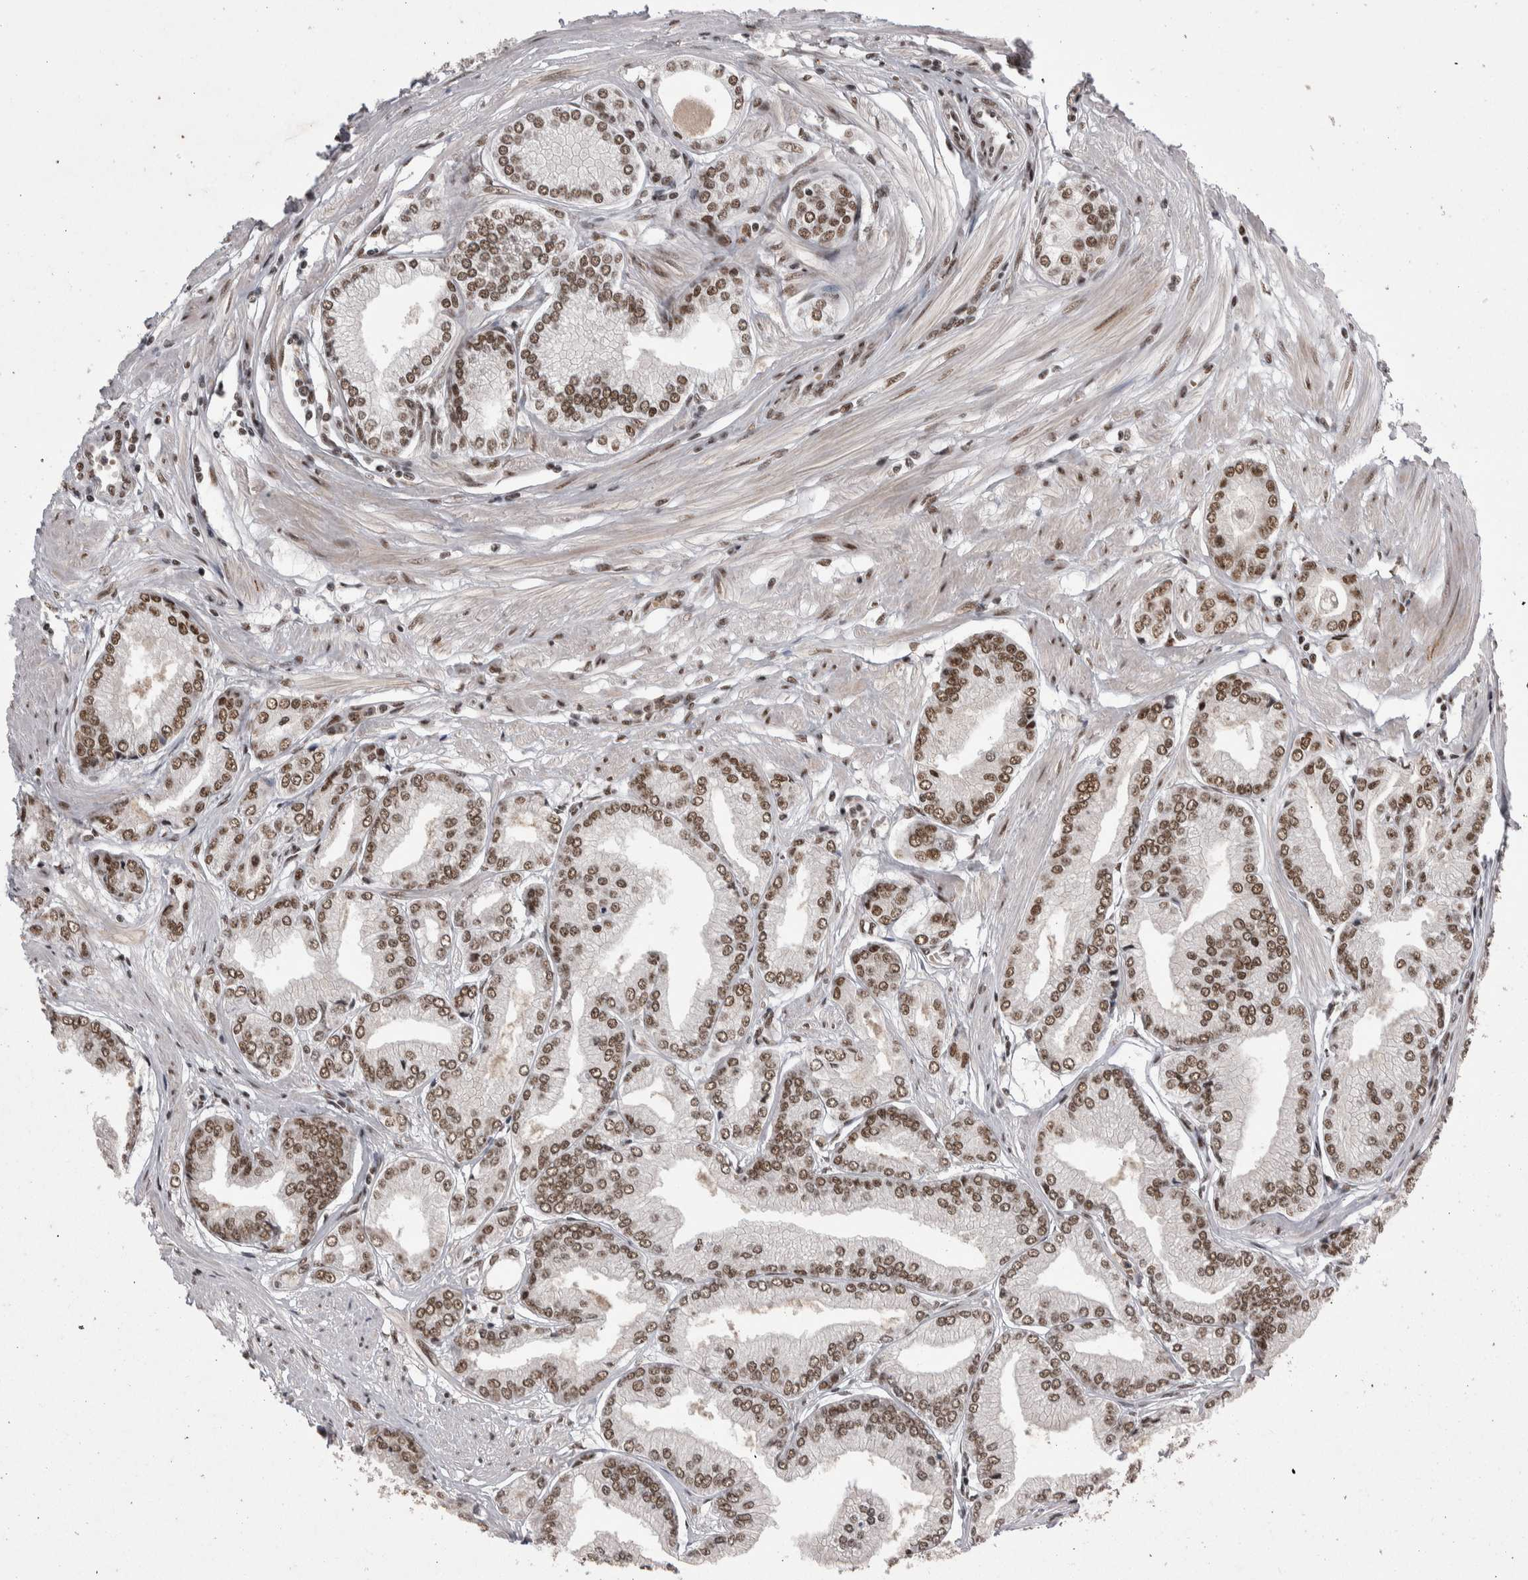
{"staining": {"intensity": "moderate", "quantity": ">75%", "location": "nuclear"}, "tissue": "prostate cancer", "cell_type": "Tumor cells", "image_type": "cancer", "snomed": [{"axis": "morphology", "description": "Adenocarcinoma, Low grade"}, {"axis": "topography", "description": "Prostate"}], "caption": "IHC micrograph of neoplastic tissue: human prostate cancer stained using immunohistochemistry displays medium levels of moderate protein expression localized specifically in the nuclear of tumor cells, appearing as a nuclear brown color.", "gene": "DMTF1", "patient": {"sex": "male", "age": 52}}